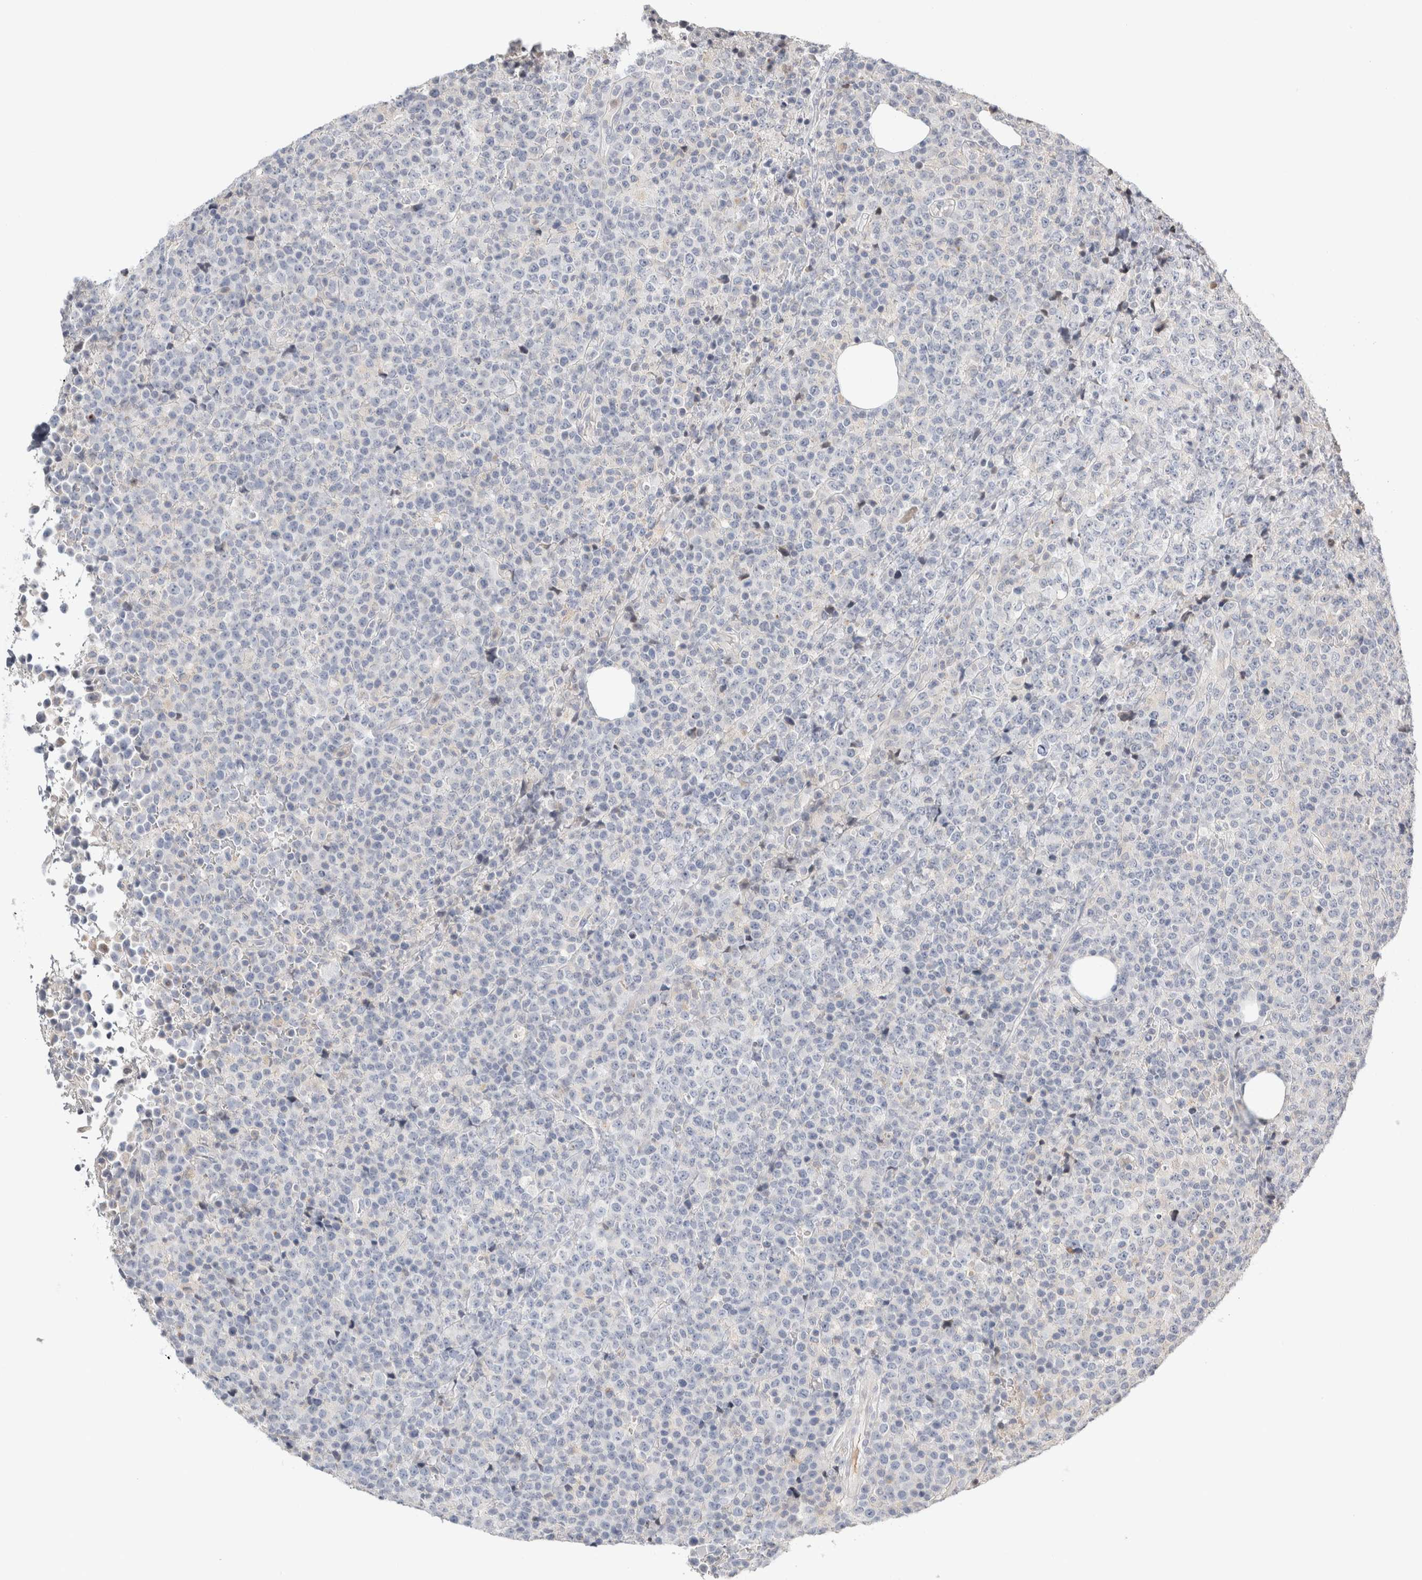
{"staining": {"intensity": "negative", "quantity": "none", "location": "none"}, "tissue": "lymphoma", "cell_type": "Tumor cells", "image_type": "cancer", "snomed": [{"axis": "morphology", "description": "Malignant lymphoma, non-Hodgkin's type, High grade"}, {"axis": "topography", "description": "Lymph node"}], "caption": "High magnification brightfield microscopy of high-grade malignant lymphoma, non-Hodgkin's type stained with DAB (brown) and counterstained with hematoxylin (blue): tumor cells show no significant staining.", "gene": "CRAT", "patient": {"sex": "male", "age": 13}}